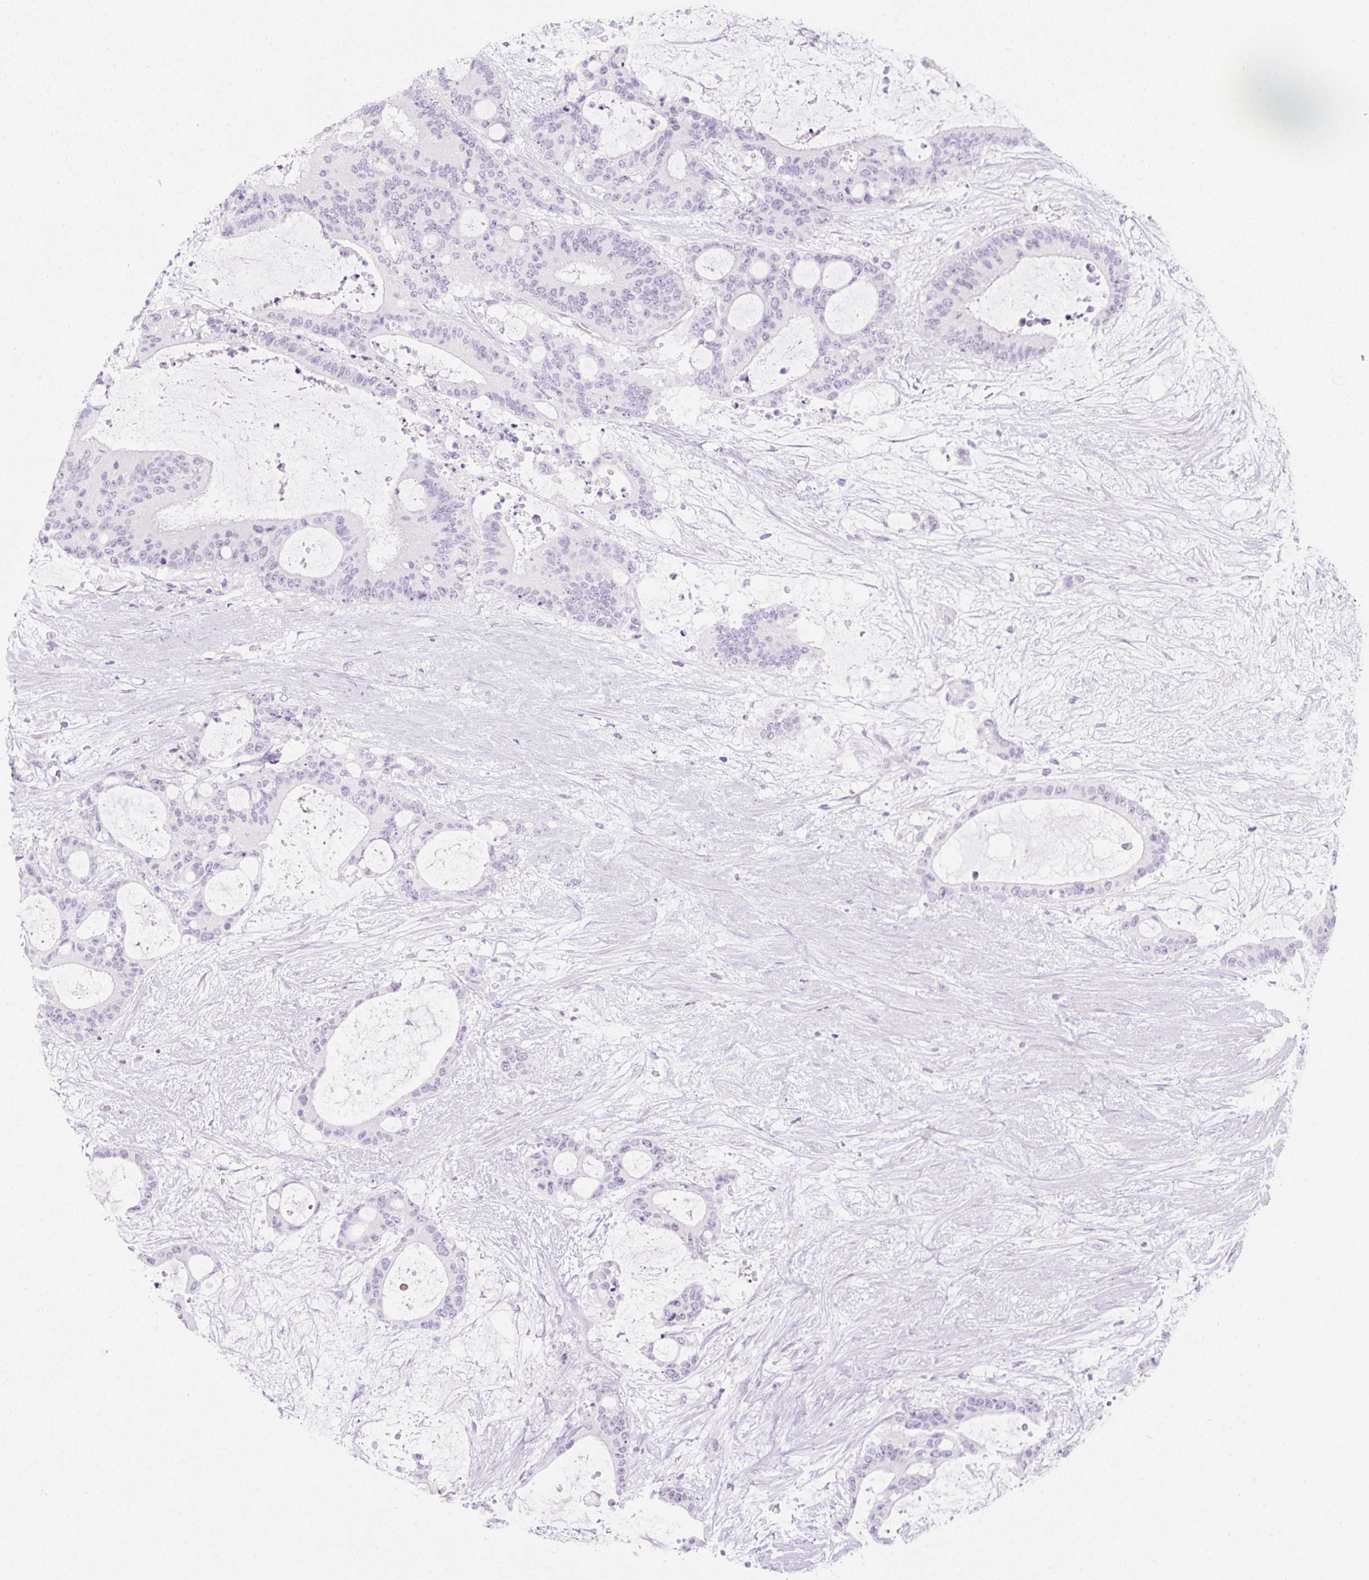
{"staining": {"intensity": "negative", "quantity": "none", "location": "none"}, "tissue": "liver cancer", "cell_type": "Tumor cells", "image_type": "cancer", "snomed": [{"axis": "morphology", "description": "Normal tissue, NOS"}, {"axis": "morphology", "description": "Cholangiocarcinoma"}, {"axis": "topography", "description": "Liver"}, {"axis": "topography", "description": "Peripheral nerve tissue"}], "caption": "Tumor cells show no significant protein staining in liver cholangiocarcinoma.", "gene": "ZNF121", "patient": {"sex": "female", "age": 73}}